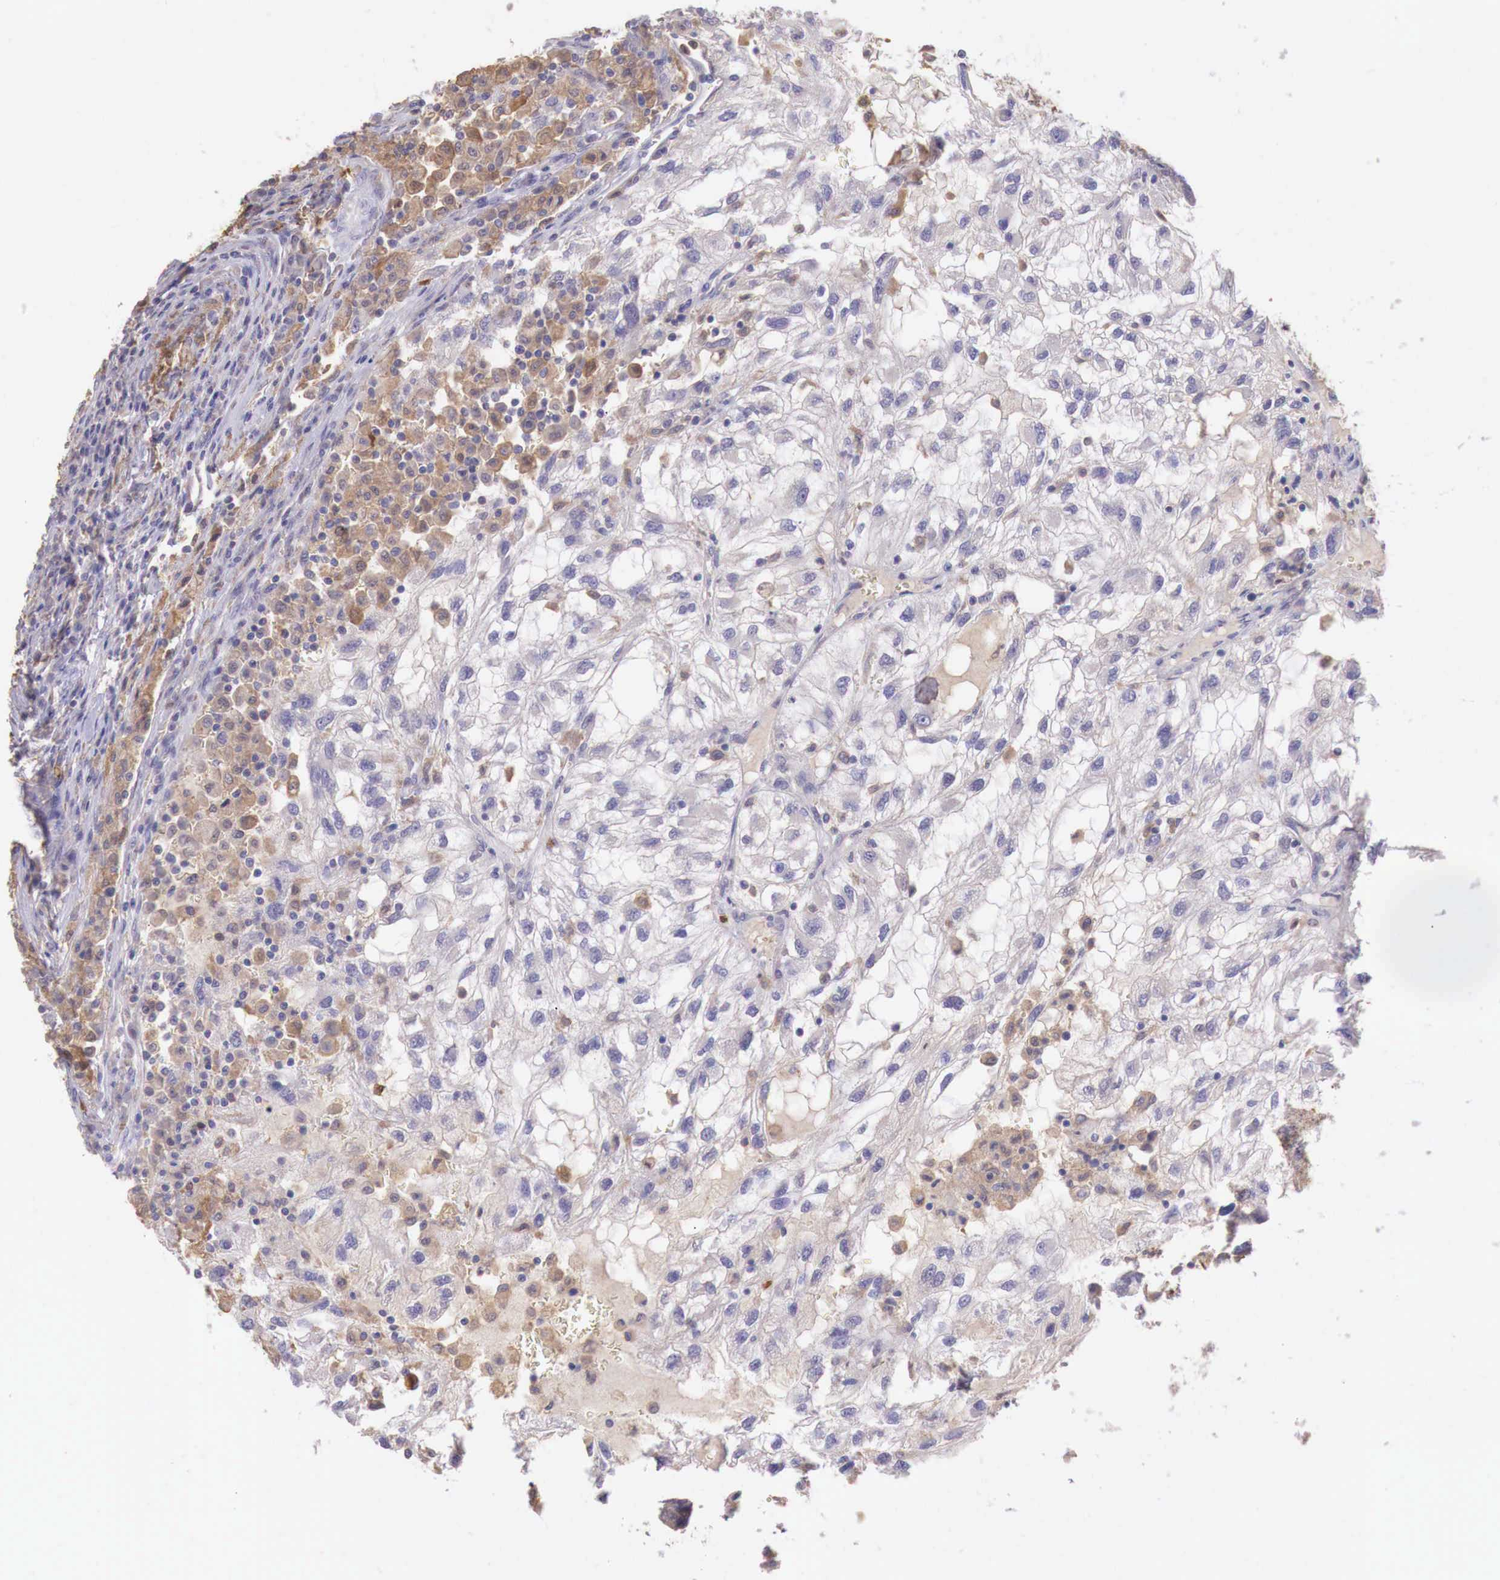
{"staining": {"intensity": "moderate", "quantity": "<25%", "location": "cytoplasmic/membranous"}, "tissue": "renal cancer", "cell_type": "Tumor cells", "image_type": "cancer", "snomed": [{"axis": "morphology", "description": "Normal tissue, NOS"}, {"axis": "morphology", "description": "Adenocarcinoma, NOS"}, {"axis": "topography", "description": "Kidney"}], "caption": "DAB (3,3'-diaminobenzidine) immunohistochemical staining of human adenocarcinoma (renal) reveals moderate cytoplasmic/membranous protein expression in approximately <25% of tumor cells. (Stains: DAB in brown, nuclei in blue, Microscopy: brightfield microscopy at high magnification).", "gene": "GAB2", "patient": {"sex": "male", "age": 71}}